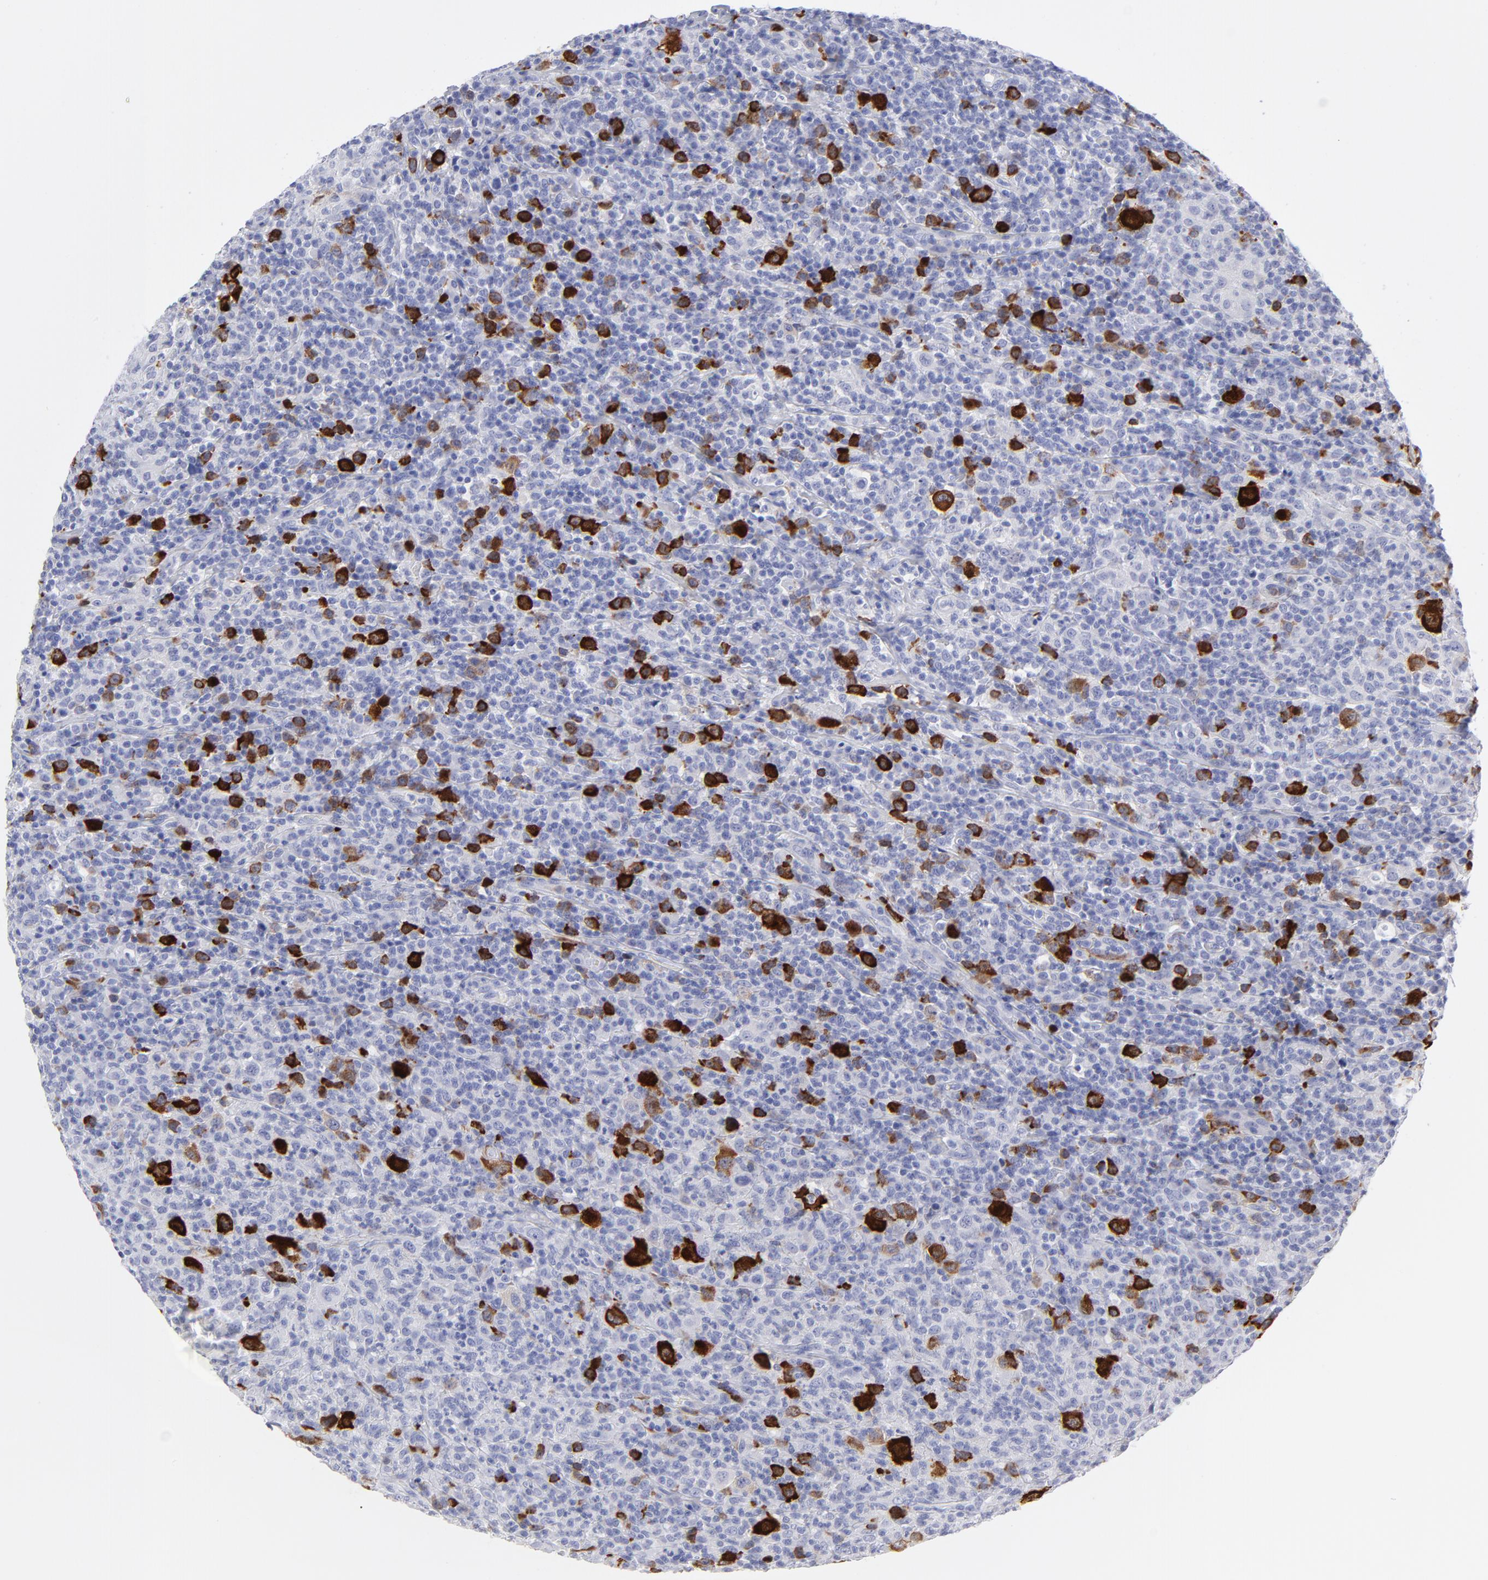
{"staining": {"intensity": "strong", "quantity": "<25%", "location": "cytoplasmic/membranous"}, "tissue": "lymphoma", "cell_type": "Tumor cells", "image_type": "cancer", "snomed": [{"axis": "morphology", "description": "Hodgkin's disease, NOS"}, {"axis": "topography", "description": "Lymph node"}], "caption": "The image reveals immunohistochemical staining of lymphoma. There is strong cytoplasmic/membranous staining is seen in about <25% of tumor cells.", "gene": "CCNB1", "patient": {"sex": "male", "age": 65}}